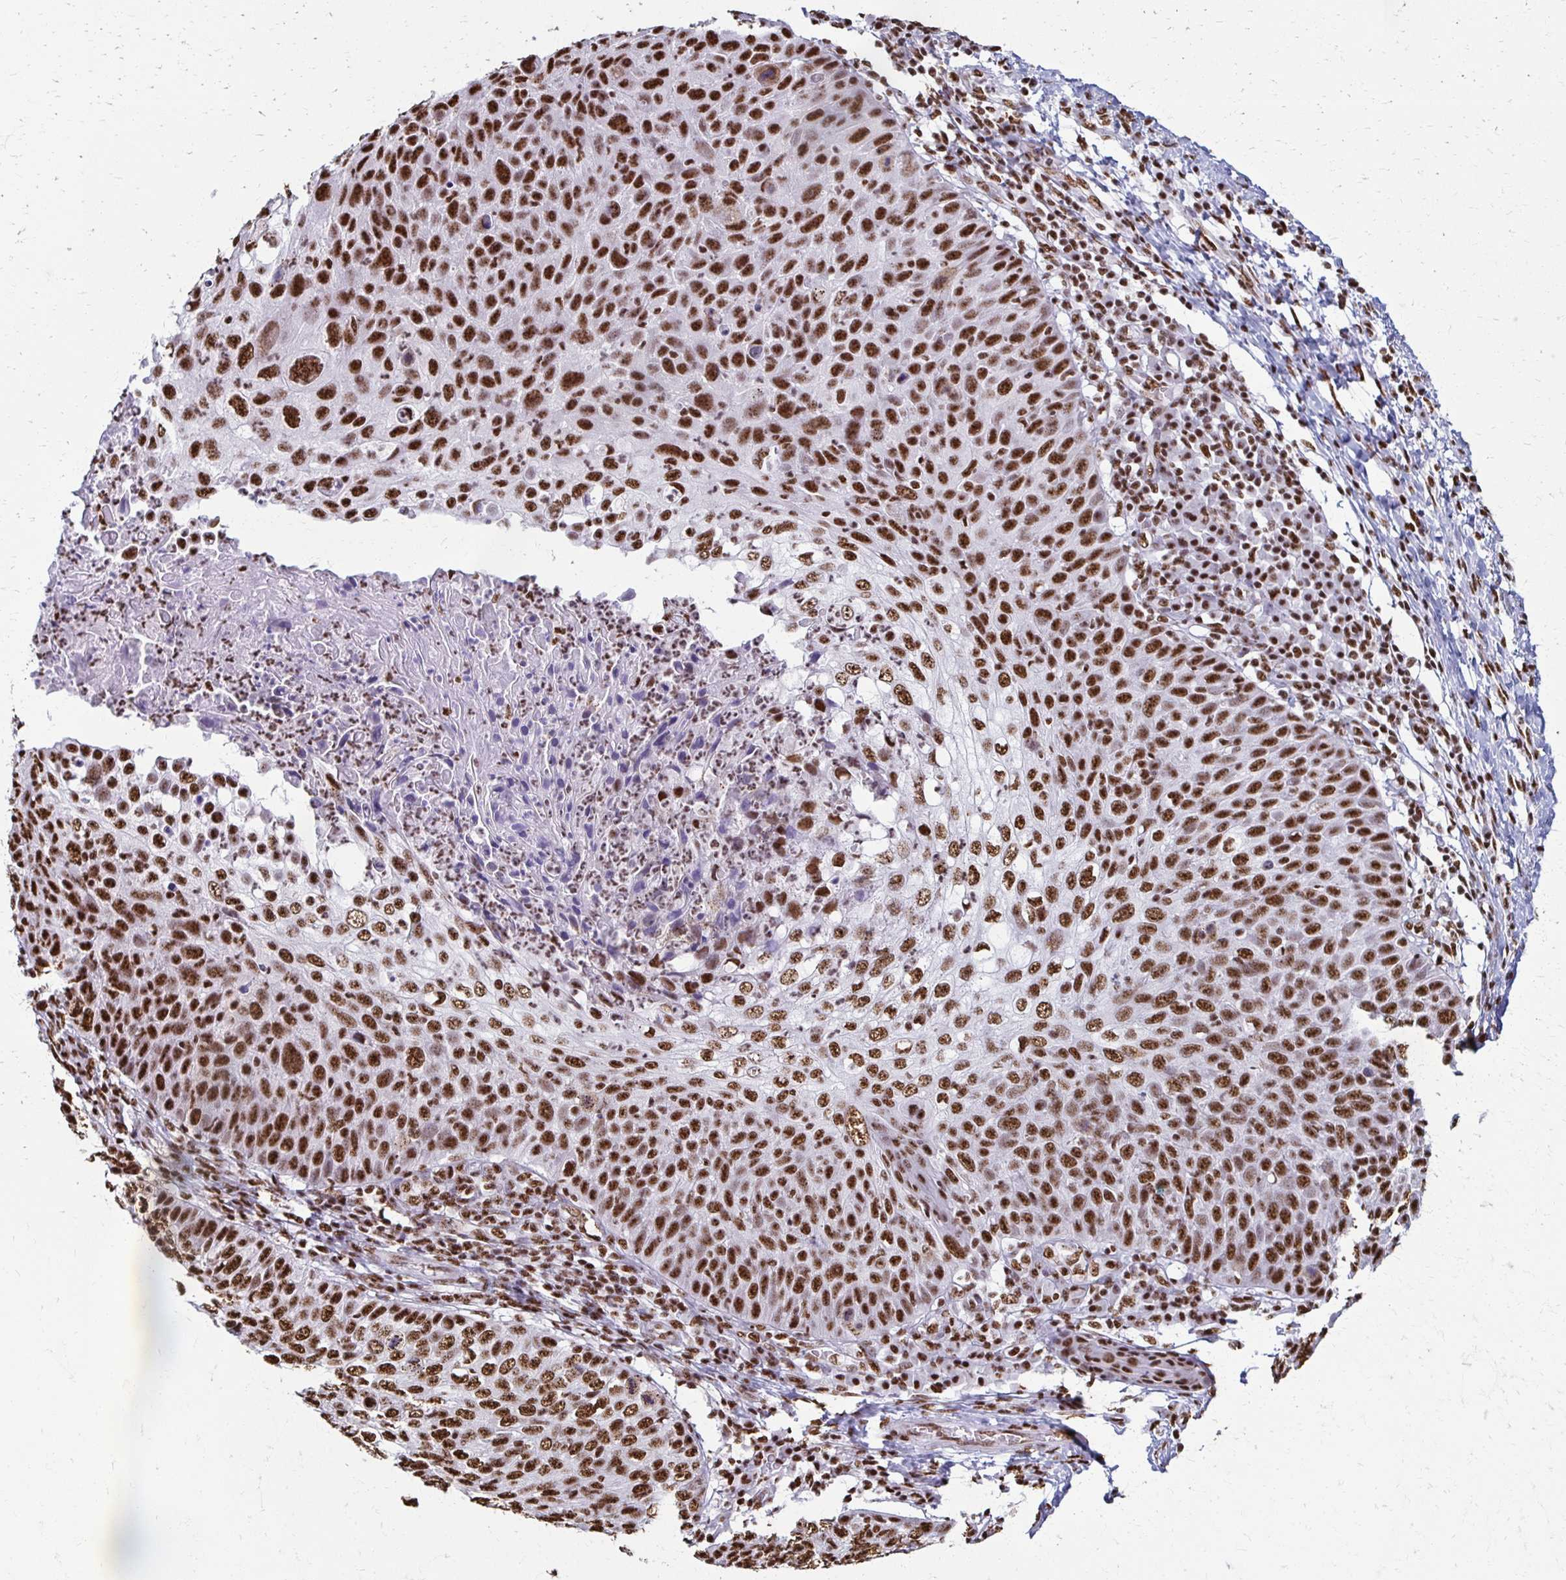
{"staining": {"intensity": "strong", "quantity": ">75%", "location": "nuclear"}, "tissue": "skin cancer", "cell_type": "Tumor cells", "image_type": "cancer", "snomed": [{"axis": "morphology", "description": "Squamous cell carcinoma, NOS"}, {"axis": "topography", "description": "Skin"}], "caption": "This is a histology image of immunohistochemistry staining of skin cancer (squamous cell carcinoma), which shows strong positivity in the nuclear of tumor cells.", "gene": "NONO", "patient": {"sex": "male", "age": 87}}